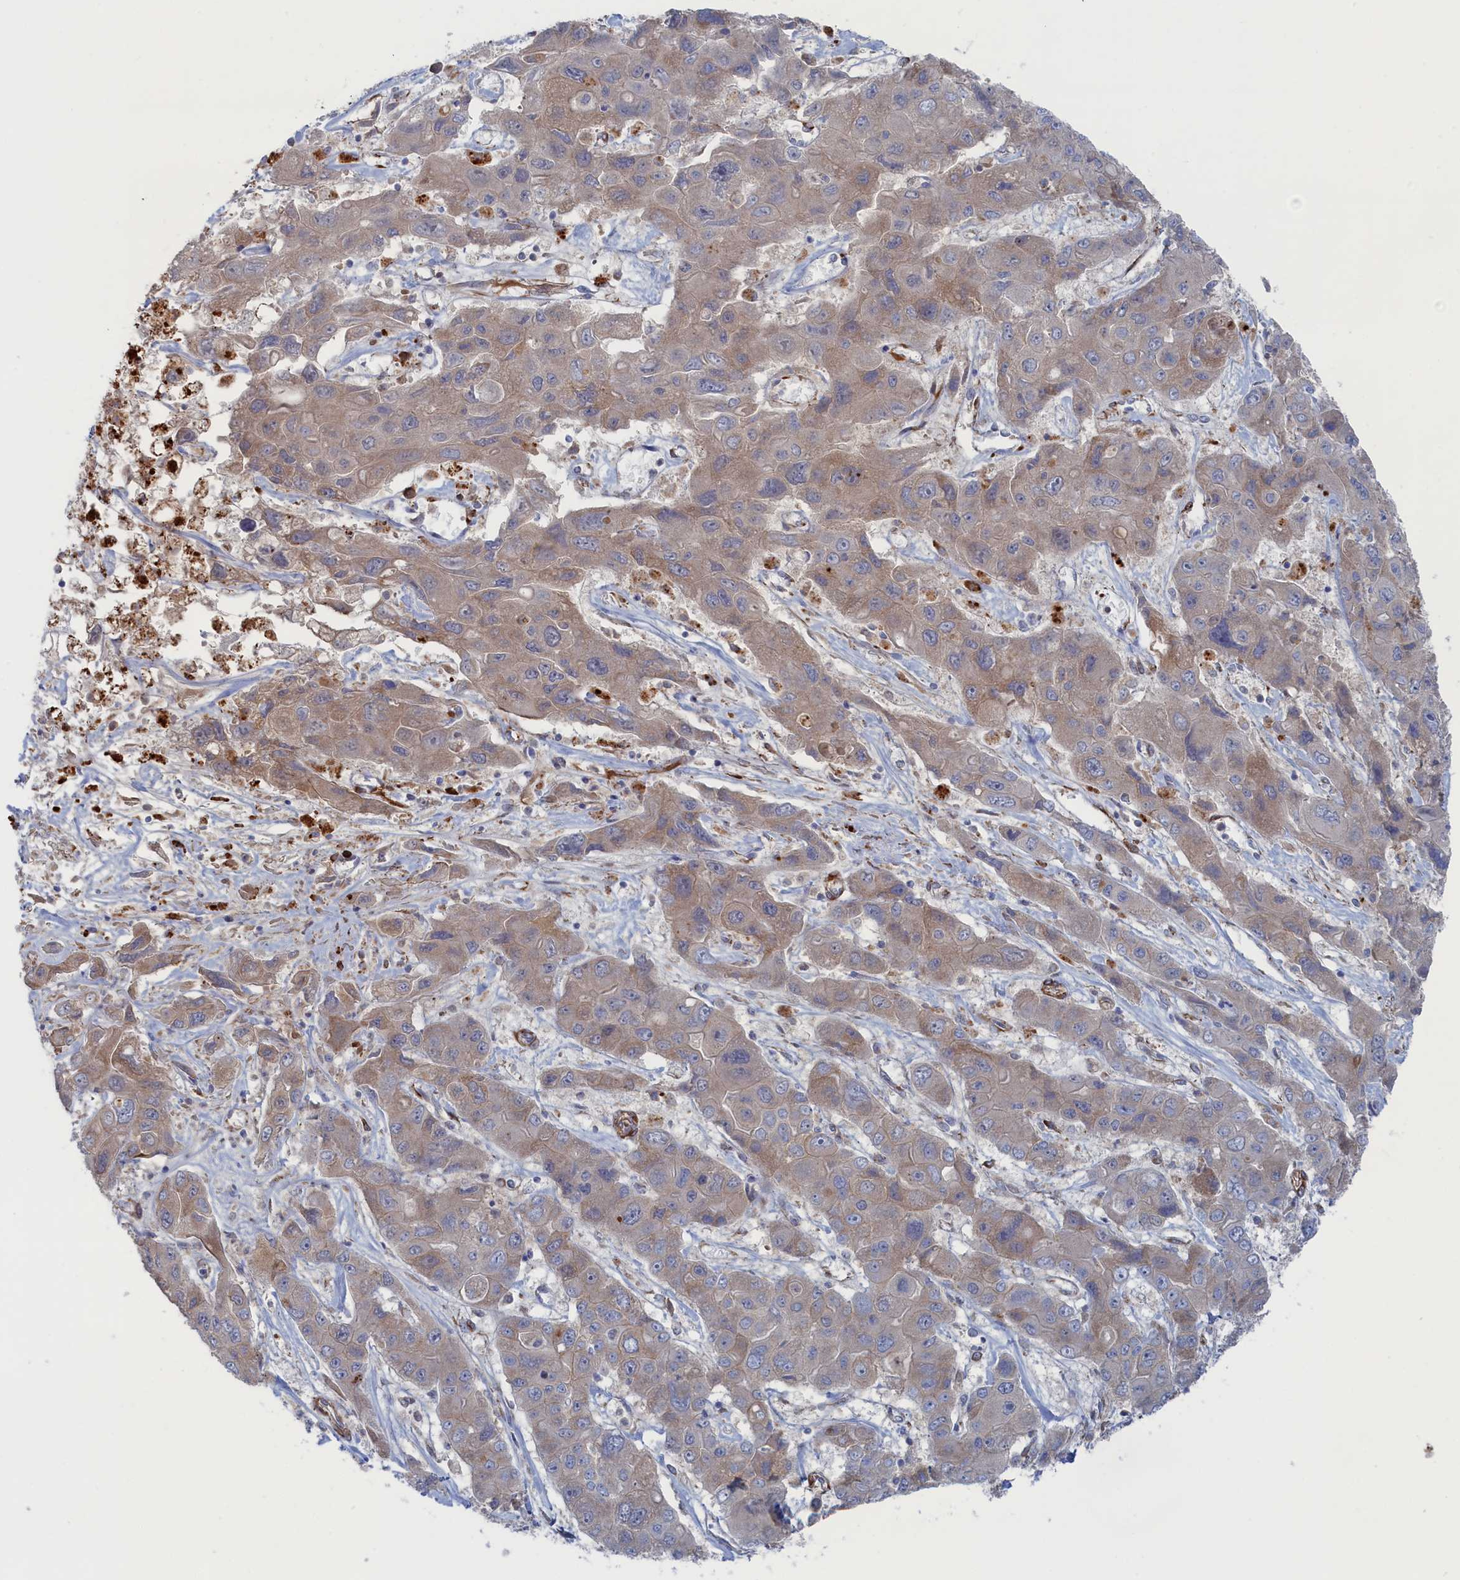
{"staining": {"intensity": "weak", "quantity": "<25%", "location": "cytoplasmic/membranous"}, "tissue": "liver cancer", "cell_type": "Tumor cells", "image_type": "cancer", "snomed": [{"axis": "morphology", "description": "Cholangiocarcinoma"}, {"axis": "topography", "description": "Liver"}], "caption": "This is an immunohistochemistry (IHC) image of liver cancer (cholangiocarcinoma). There is no positivity in tumor cells.", "gene": "FILIP1L", "patient": {"sex": "male", "age": 67}}